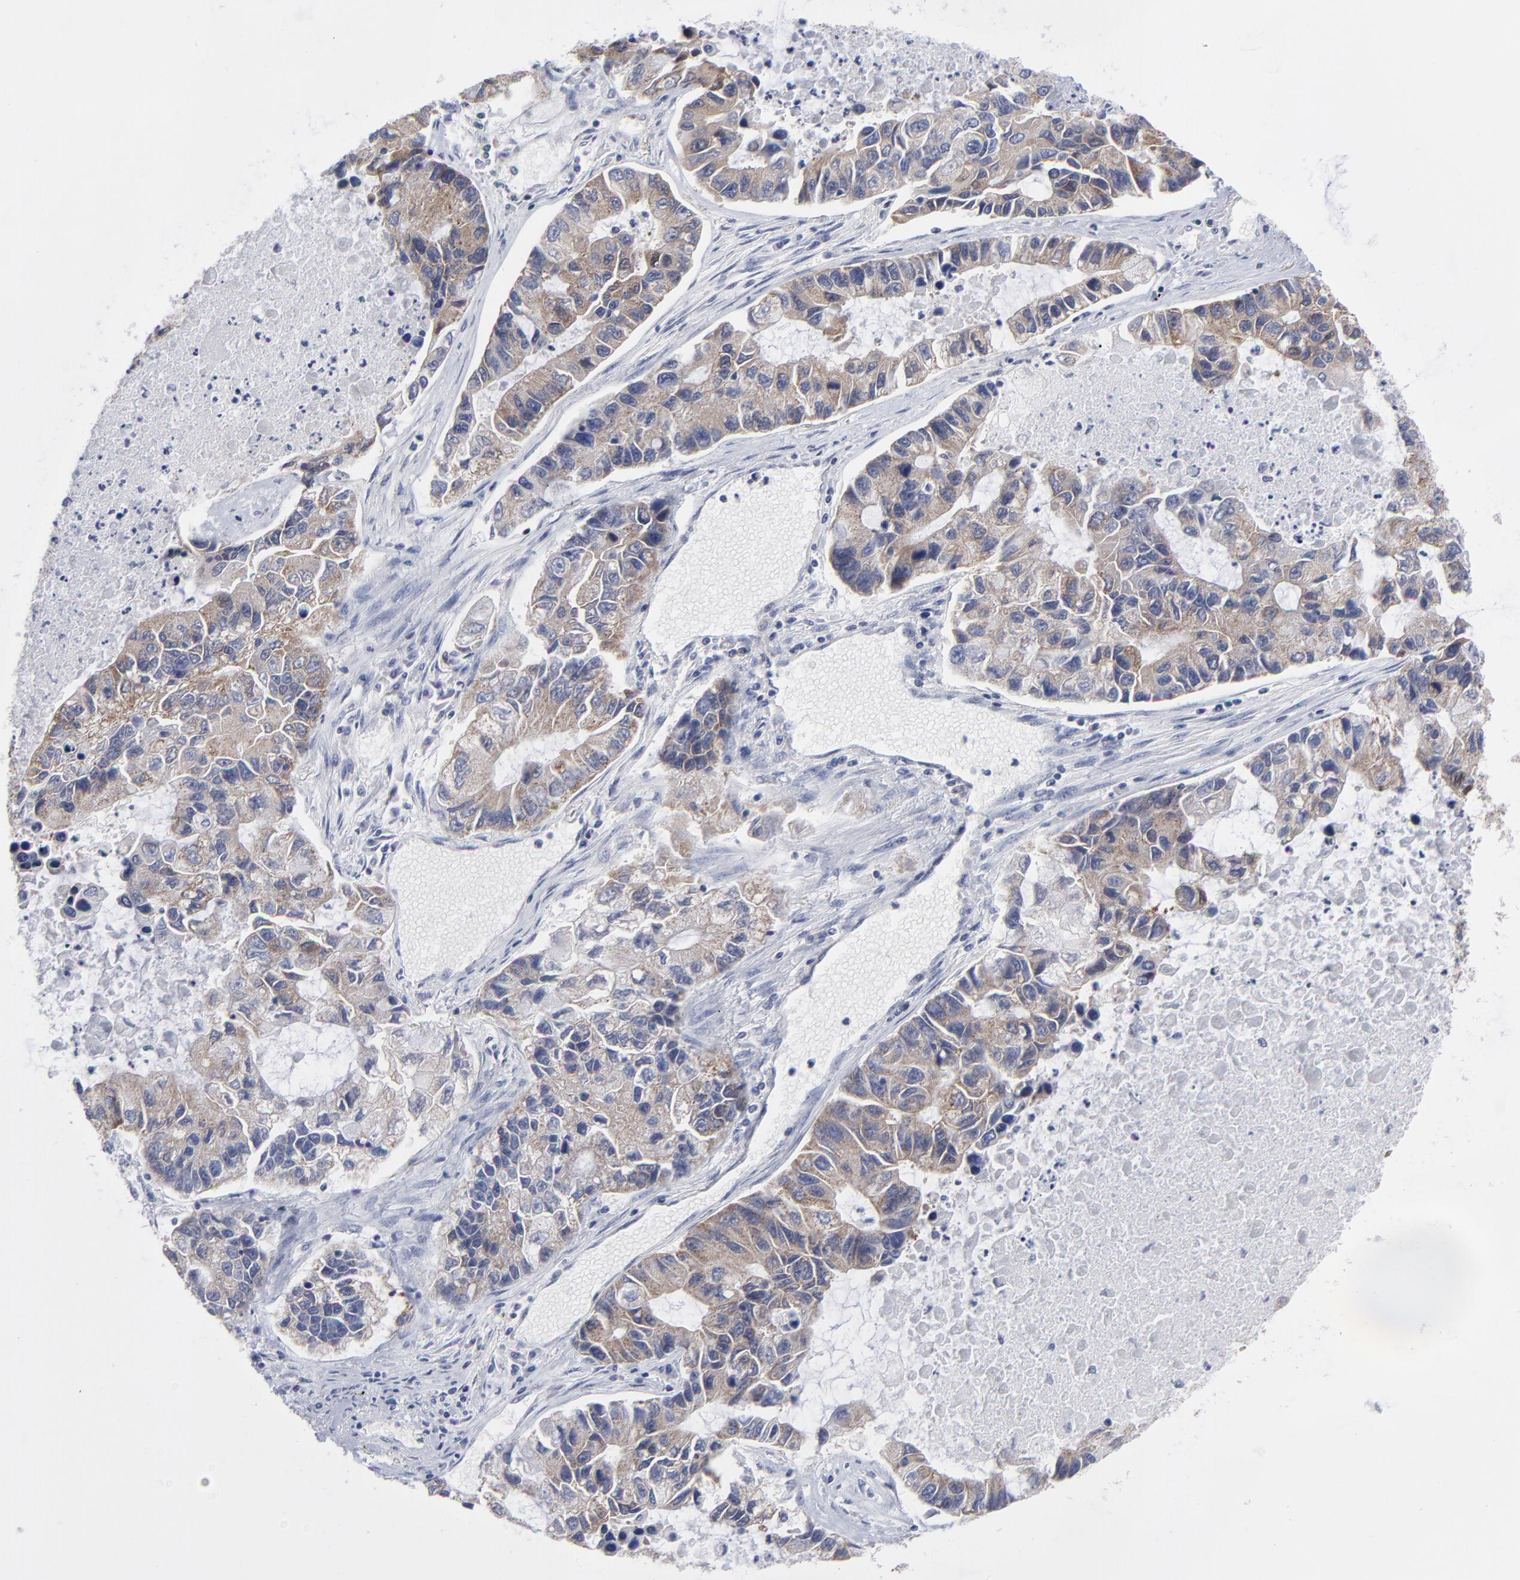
{"staining": {"intensity": "weak", "quantity": "25%-75%", "location": "cytoplasmic/membranous"}, "tissue": "lung cancer", "cell_type": "Tumor cells", "image_type": "cancer", "snomed": [{"axis": "morphology", "description": "Adenocarcinoma, NOS"}, {"axis": "topography", "description": "Lung"}], "caption": "Protein expression analysis of lung cancer displays weak cytoplasmic/membranous positivity in approximately 25%-75% of tumor cells.", "gene": "NFKBIA", "patient": {"sex": "female", "age": 51}}